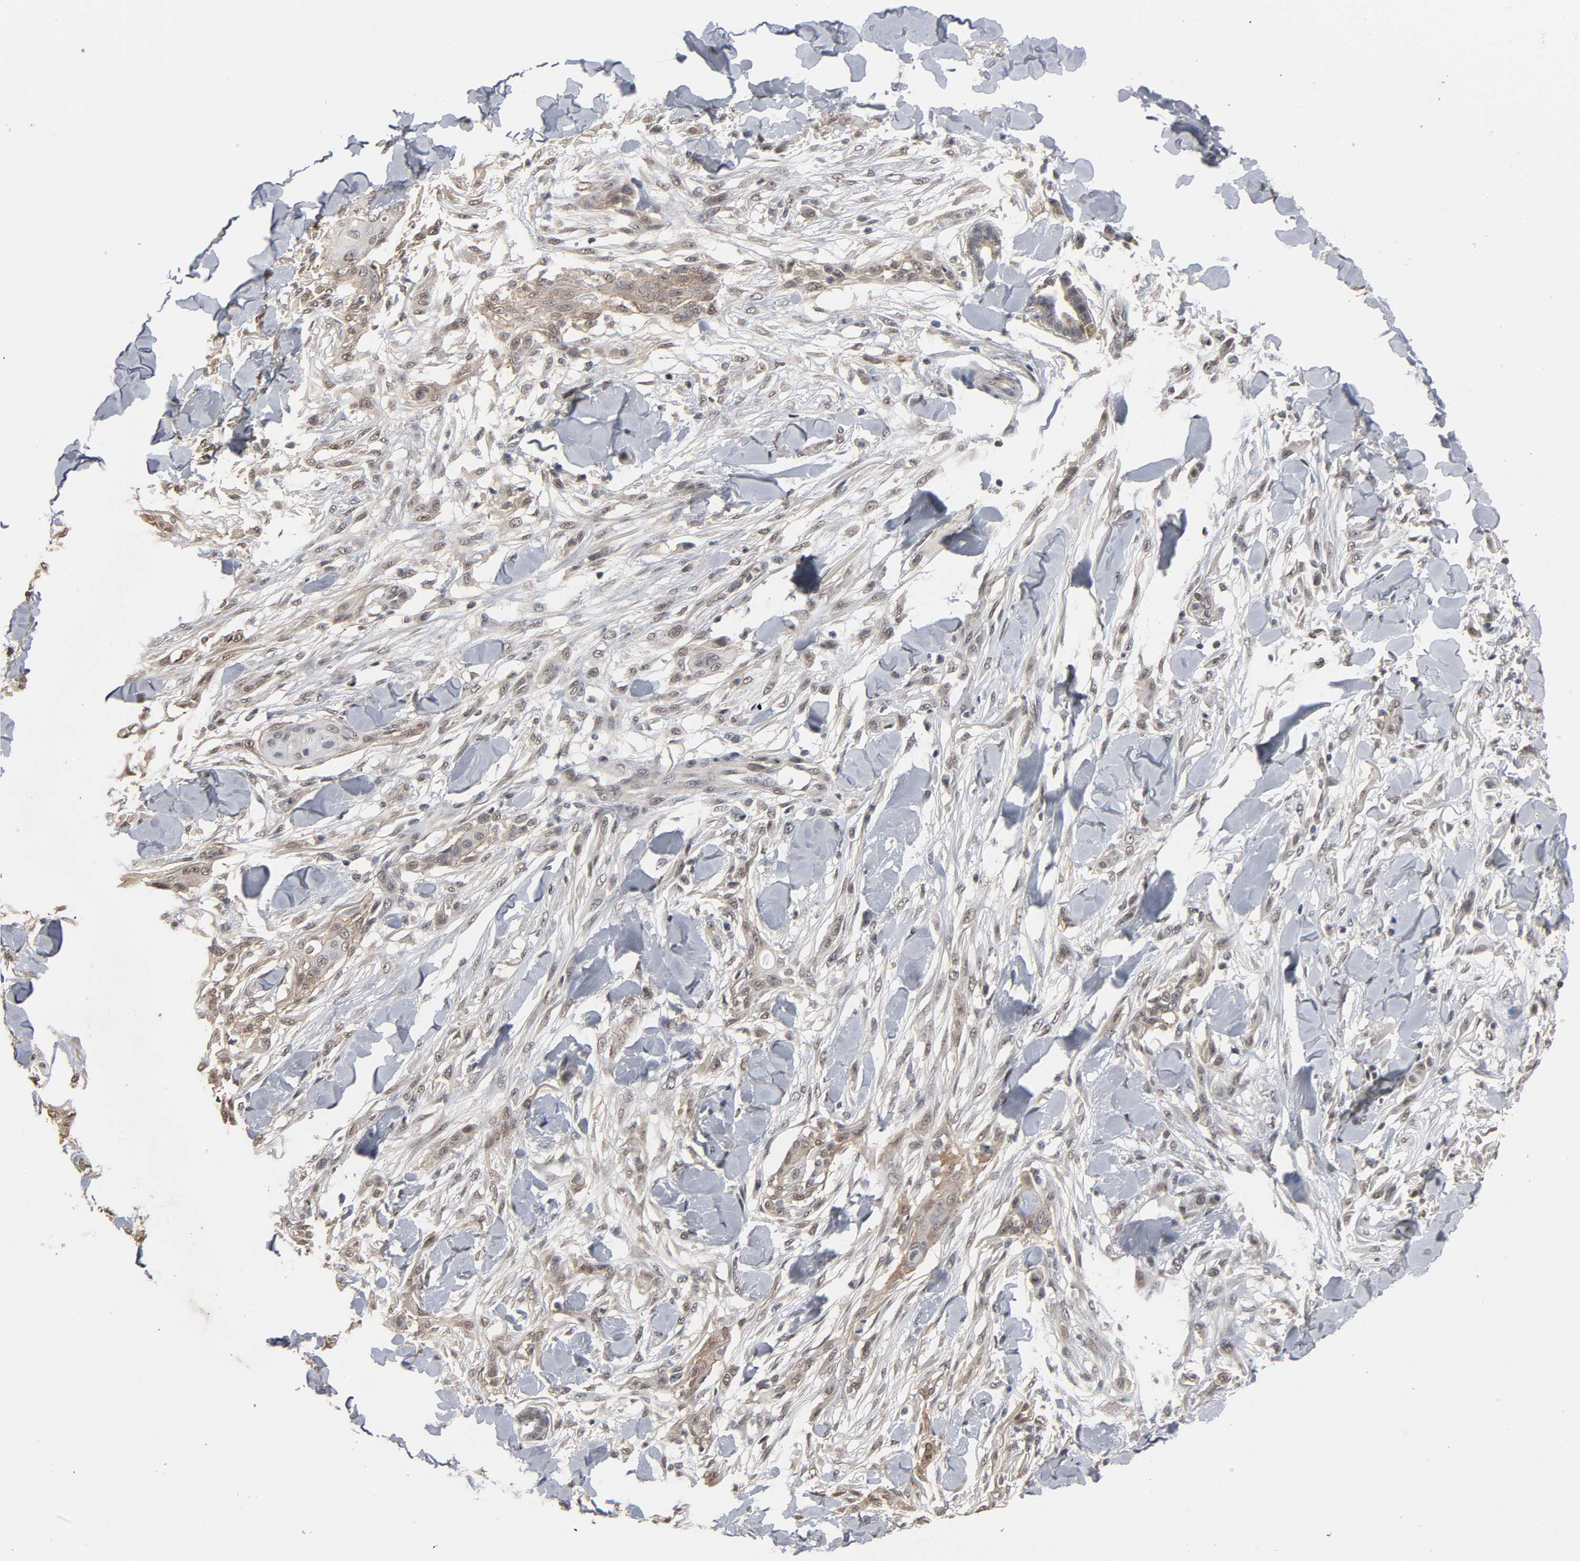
{"staining": {"intensity": "strong", "quantity": "25%-75%", "location": "cytoplasmic/membranous,nuclear"}, "tissue": "skin cancer", "cell_type": "Tumor cells", "image_type": "cancer", "snomed": [{"axis": "morphology", "description": "Normal tissue, NOS"}, {"axis": "morphology", "description": "Squamous cell carcinoma, NOS"}, {"axis": "topography", "description": "Skin"}], "caption": "Protein expression by IHC demonstrates strong cytoplasmic/membranous and nuclear positivity in approximately 25%-75% of tumor cells in squamous cell carcinoma (skin). Immunohistochemistry stains the protein of interest in brown and the nuclei are stained blue.", "gene": "HTR1E", "patient": {"sex": "female", "age": 59}}